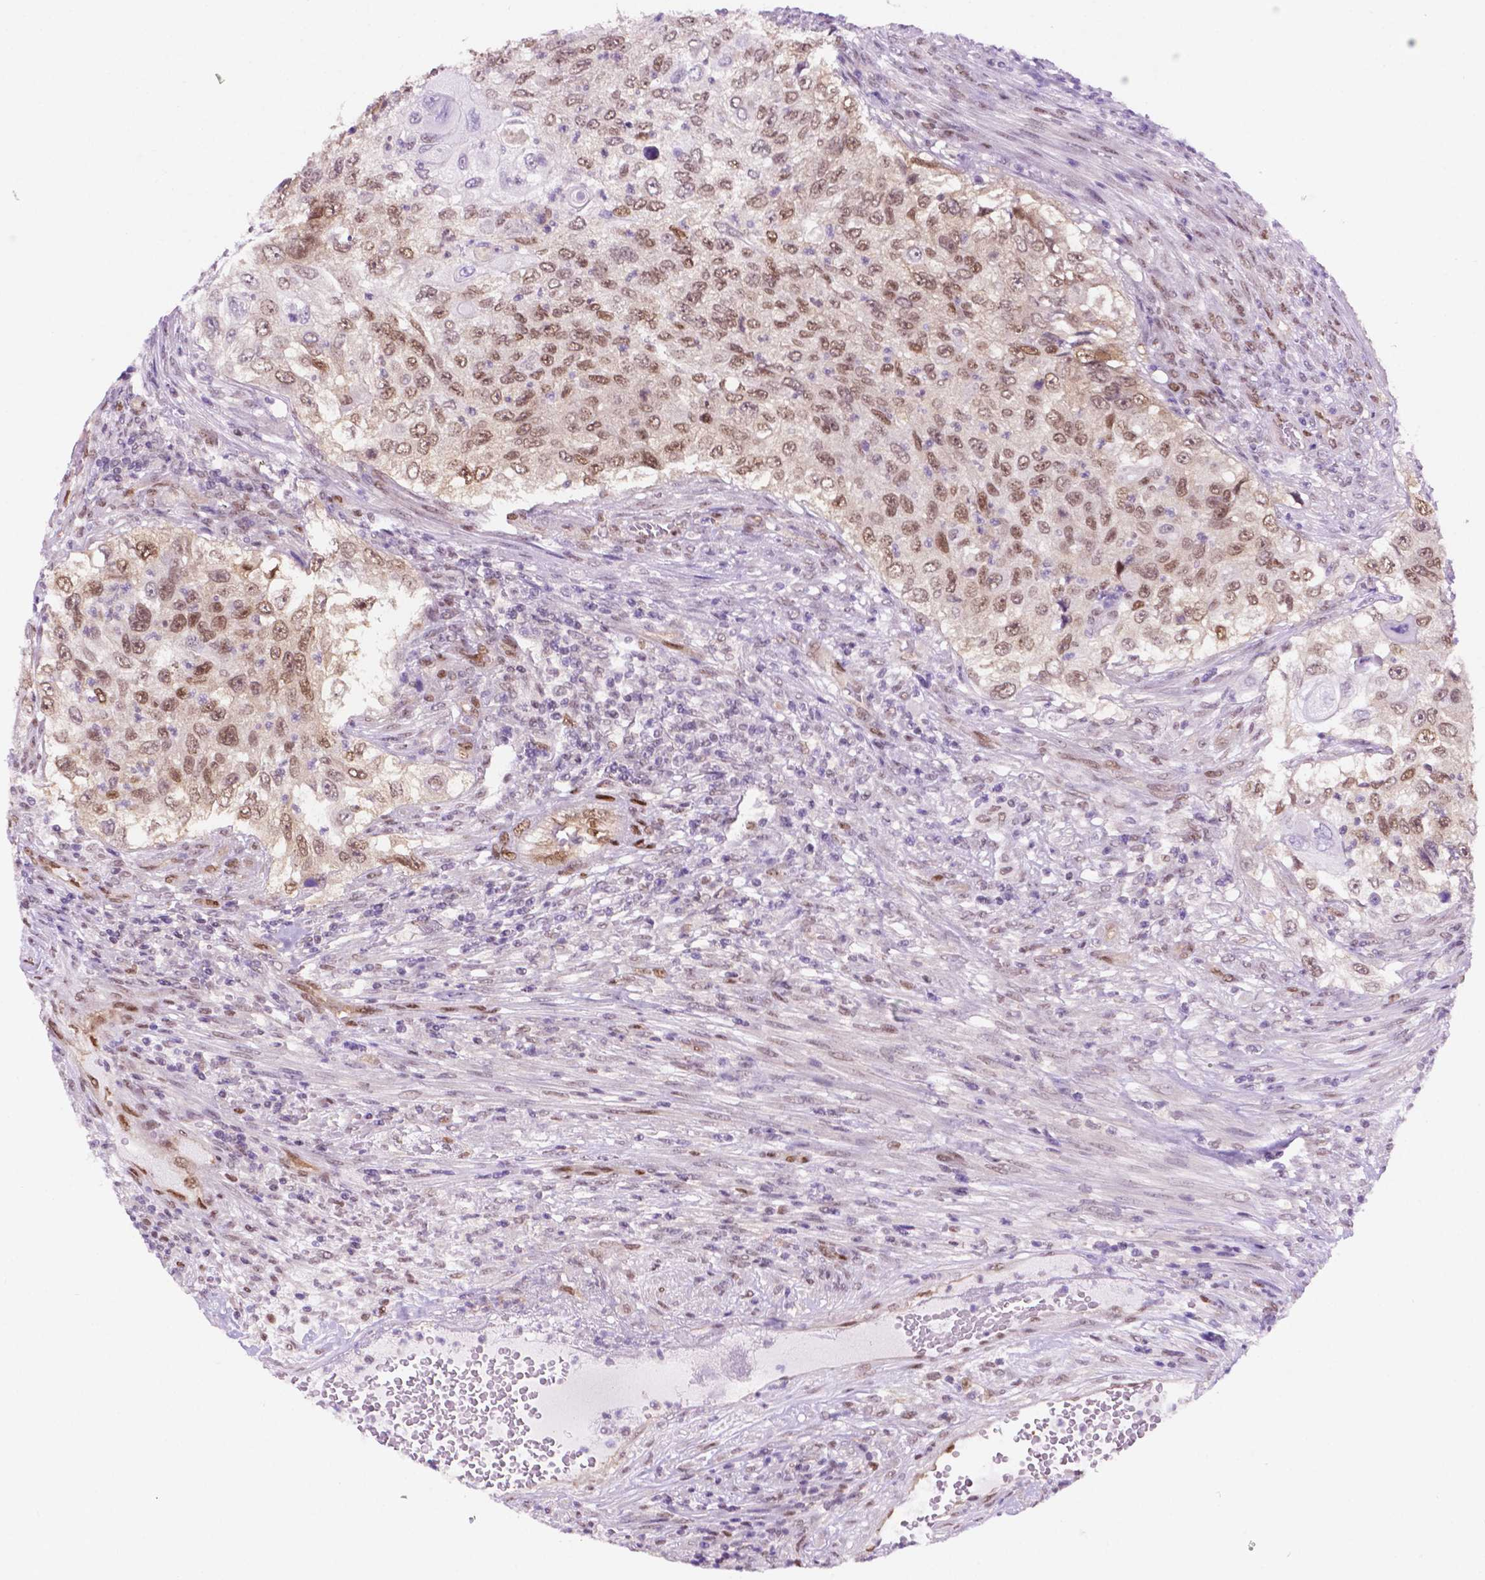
{"staining": {"intensity": "moderate", "quantity": ">75%", "location": "nuclear"}, "tissue": "urothelial cancer", "cell_type": "Tumor cells", "image_type": "cancer", "snomed": [{"axis": "morphology", "description": "Urothelial carcinoma, High grade"}, {"axis": "topography", "description": "Urinary bladder"}], "caption": "Protein staining reveals moderate nuclear positivity in about >75% of tumor cells in high-grade urothelial carcinoma.", "gene": "ERF", "patient": {"sex": "female", "age": 60}}